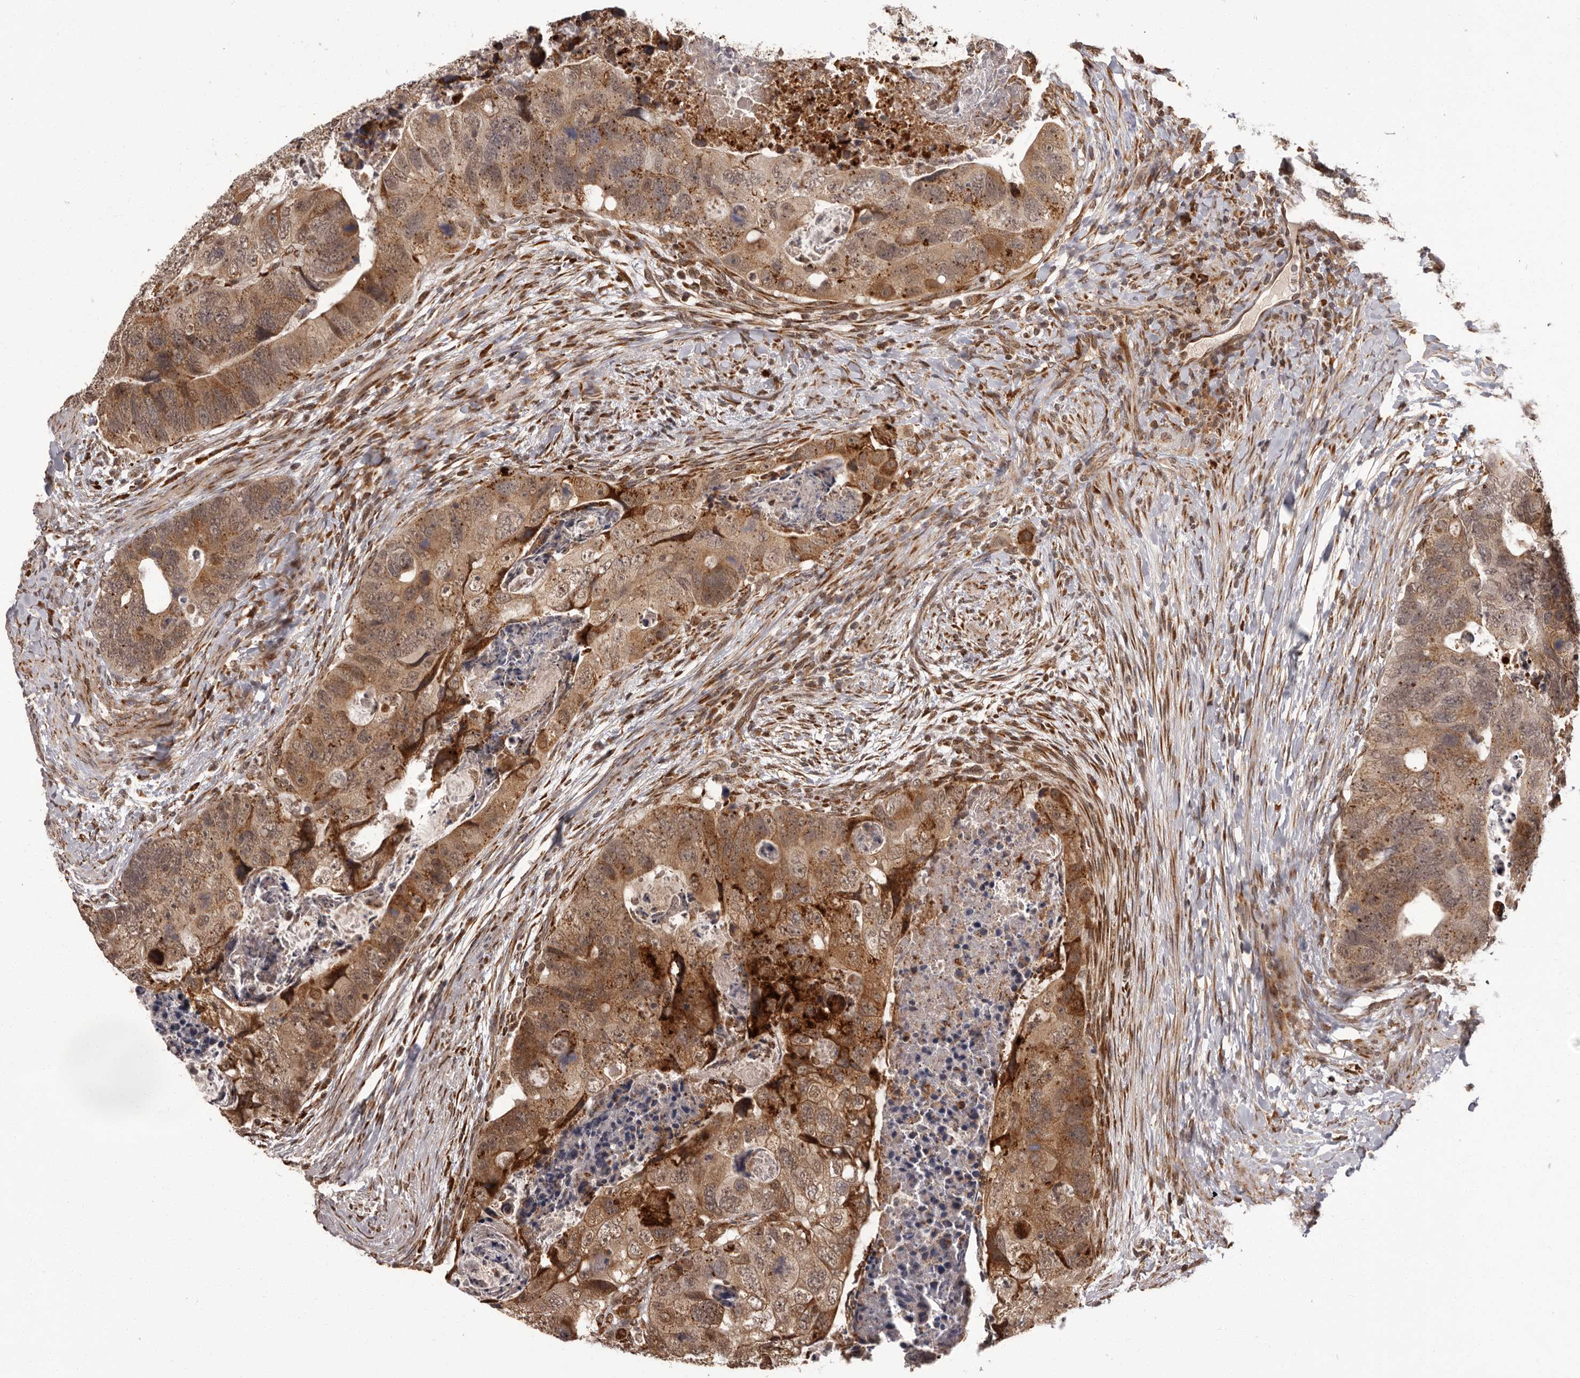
{"staining": {"intensity": "moderate", "quantity": ">75%", "location": "cytoplasmic/membranous"}, "tissue": "colorectal cancer", "cell_type": "Tumor cells", "image_type": "cancer", "snomed": [{"axis": "morphology", "description": "Adenocarcinoma, NOS"}, {"axis": "topography", "description": "Rectum"}], "caption": "Colorectal cancer stained with a protein marker displays moderate staining in tumor cells.", "gene": "IL32", "patient": {"sex": "male", "age": 59}}